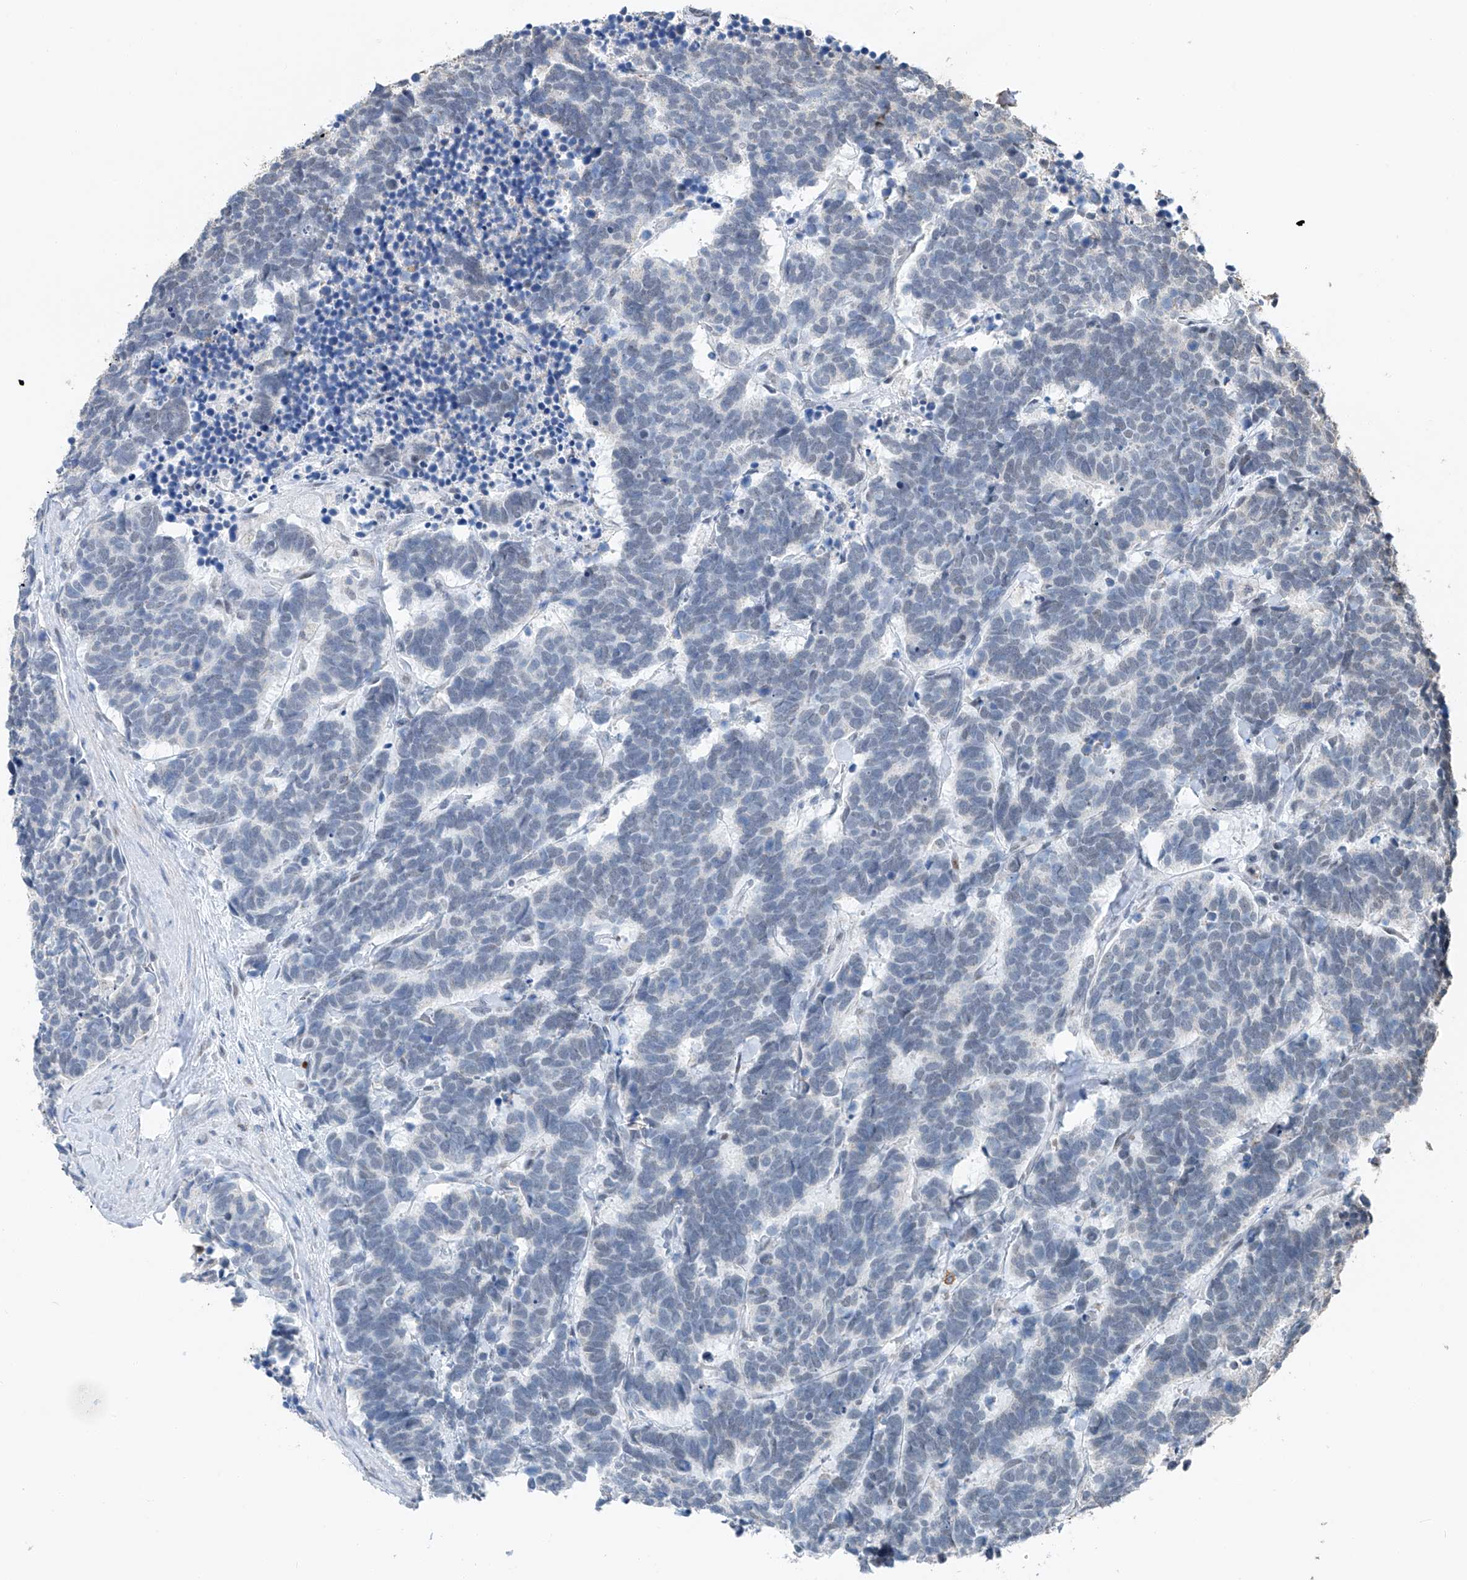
{"staining": {"intensity": "negative", "quantity": "none", "location": "none"}, "tissue": "carcinoid", "cell_type": "Tumor cells", "image_type": "cancer", "snomed": [{"axis": "morphology", "description": "Carcinoma, NOS"}, {"axis": "morphology", "description": "Carcinoid, malignant, NOS"}, {"axis": "topography", "description": "Urinary bladder"}], "caption": "Carcinoid (malignant) was stained to show a protein in brown. There is no significant staining in tumor cells.", "gene": "KLF15", "patient": {"sex": "male", "age": 57}}